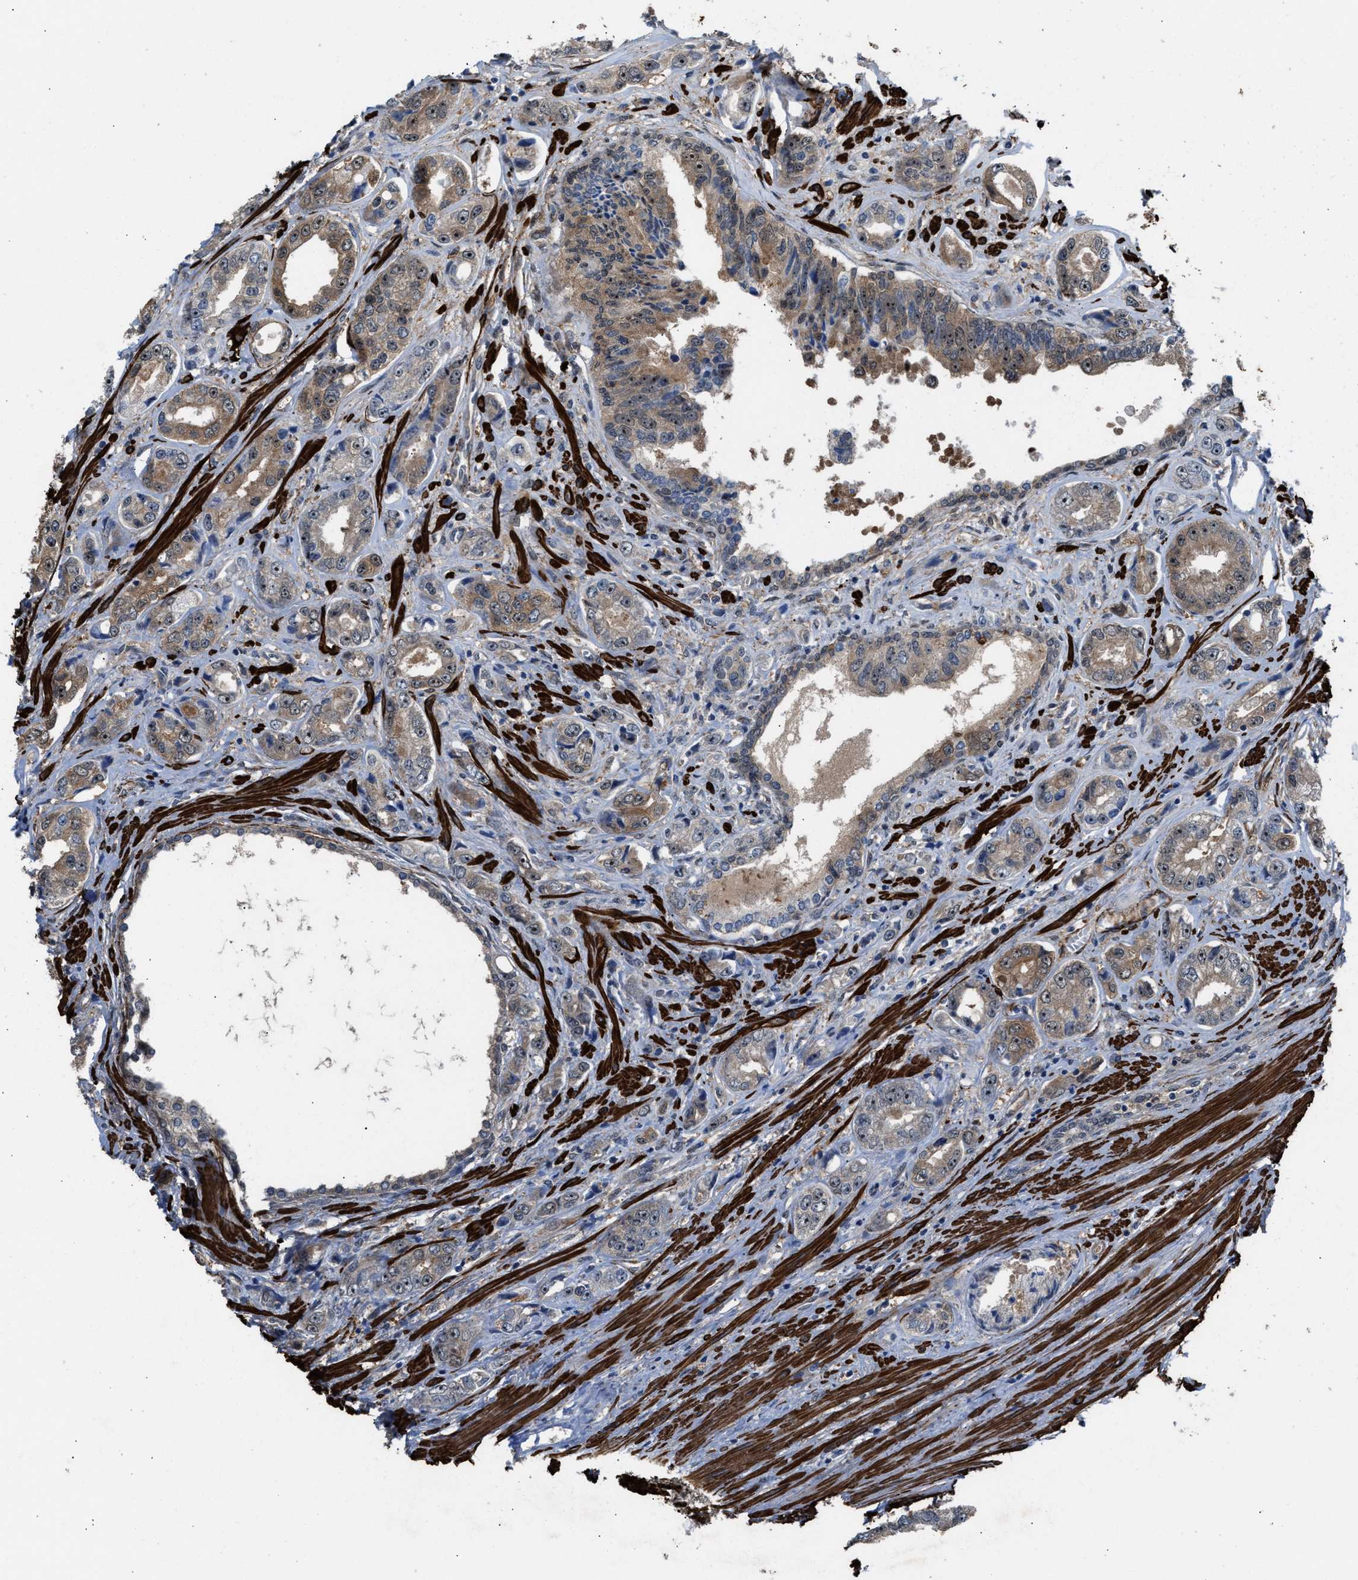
{"staining": {"intensity": "moderate", "quantity": ">75%", "location": "cytoplasmic/membranous,nuclear"}, "tissue": "prostate cancer", "cell_type": "Tumor cells", "image_type": "cancer", "snomed": [{"axis": "morphology", "description": "Adenocarcinoma, High grade"}, {"axis": "topography", "description": "Prostate"}], "caption": "A photomicrograph of prostate high-grade adenocarcinoma stained for a protein demonstrates moderate cytoplasmic/membranous and nuclear brown staining in tumor cells. Immunohistochemistry stains the protein in brown and the nuclei are stained blue.", "gene": "NQO2", "patient": {"sex": "male", "age": 61}}